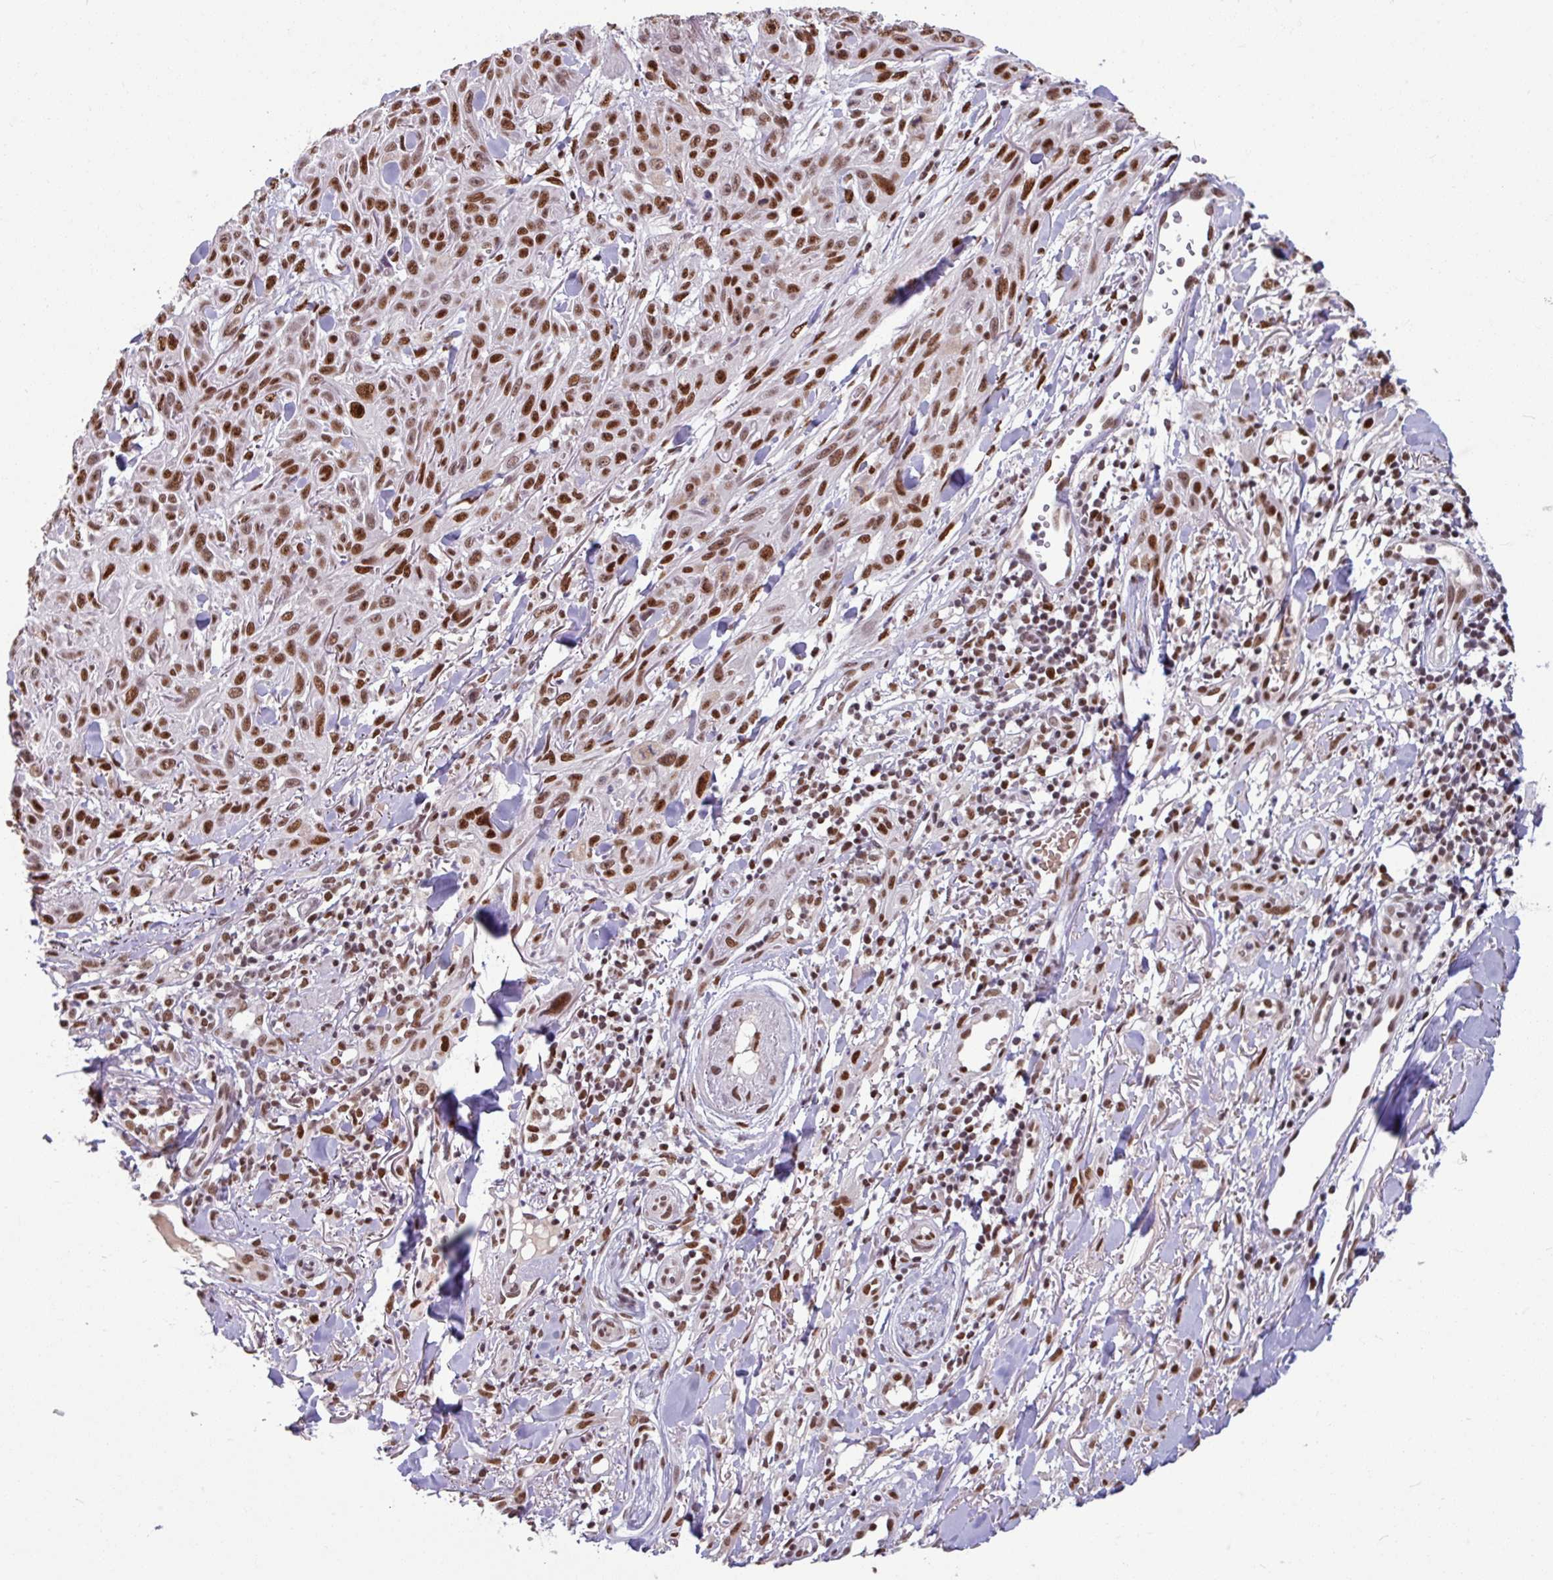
{"staining": {"intensity": "strong", "quantity": ">75%", "location": "nuclear"}, "tissue": "skin cancer", "cell_type": "Tumor cells", "image_type": "cancer", "snomed": [{"axis": "morphology", "description": "Squamous cell carcinoma, NOS"}, {"axis": "topography", "description": "Skin"}], "caption": "Protein expression analysis of squamous cell carcinoma (skin) demonstrates strong nuclear staining in approximately >75% of tumor cells.", "gene": "TDG", "patient": {"sex": "male", "age": 86}}